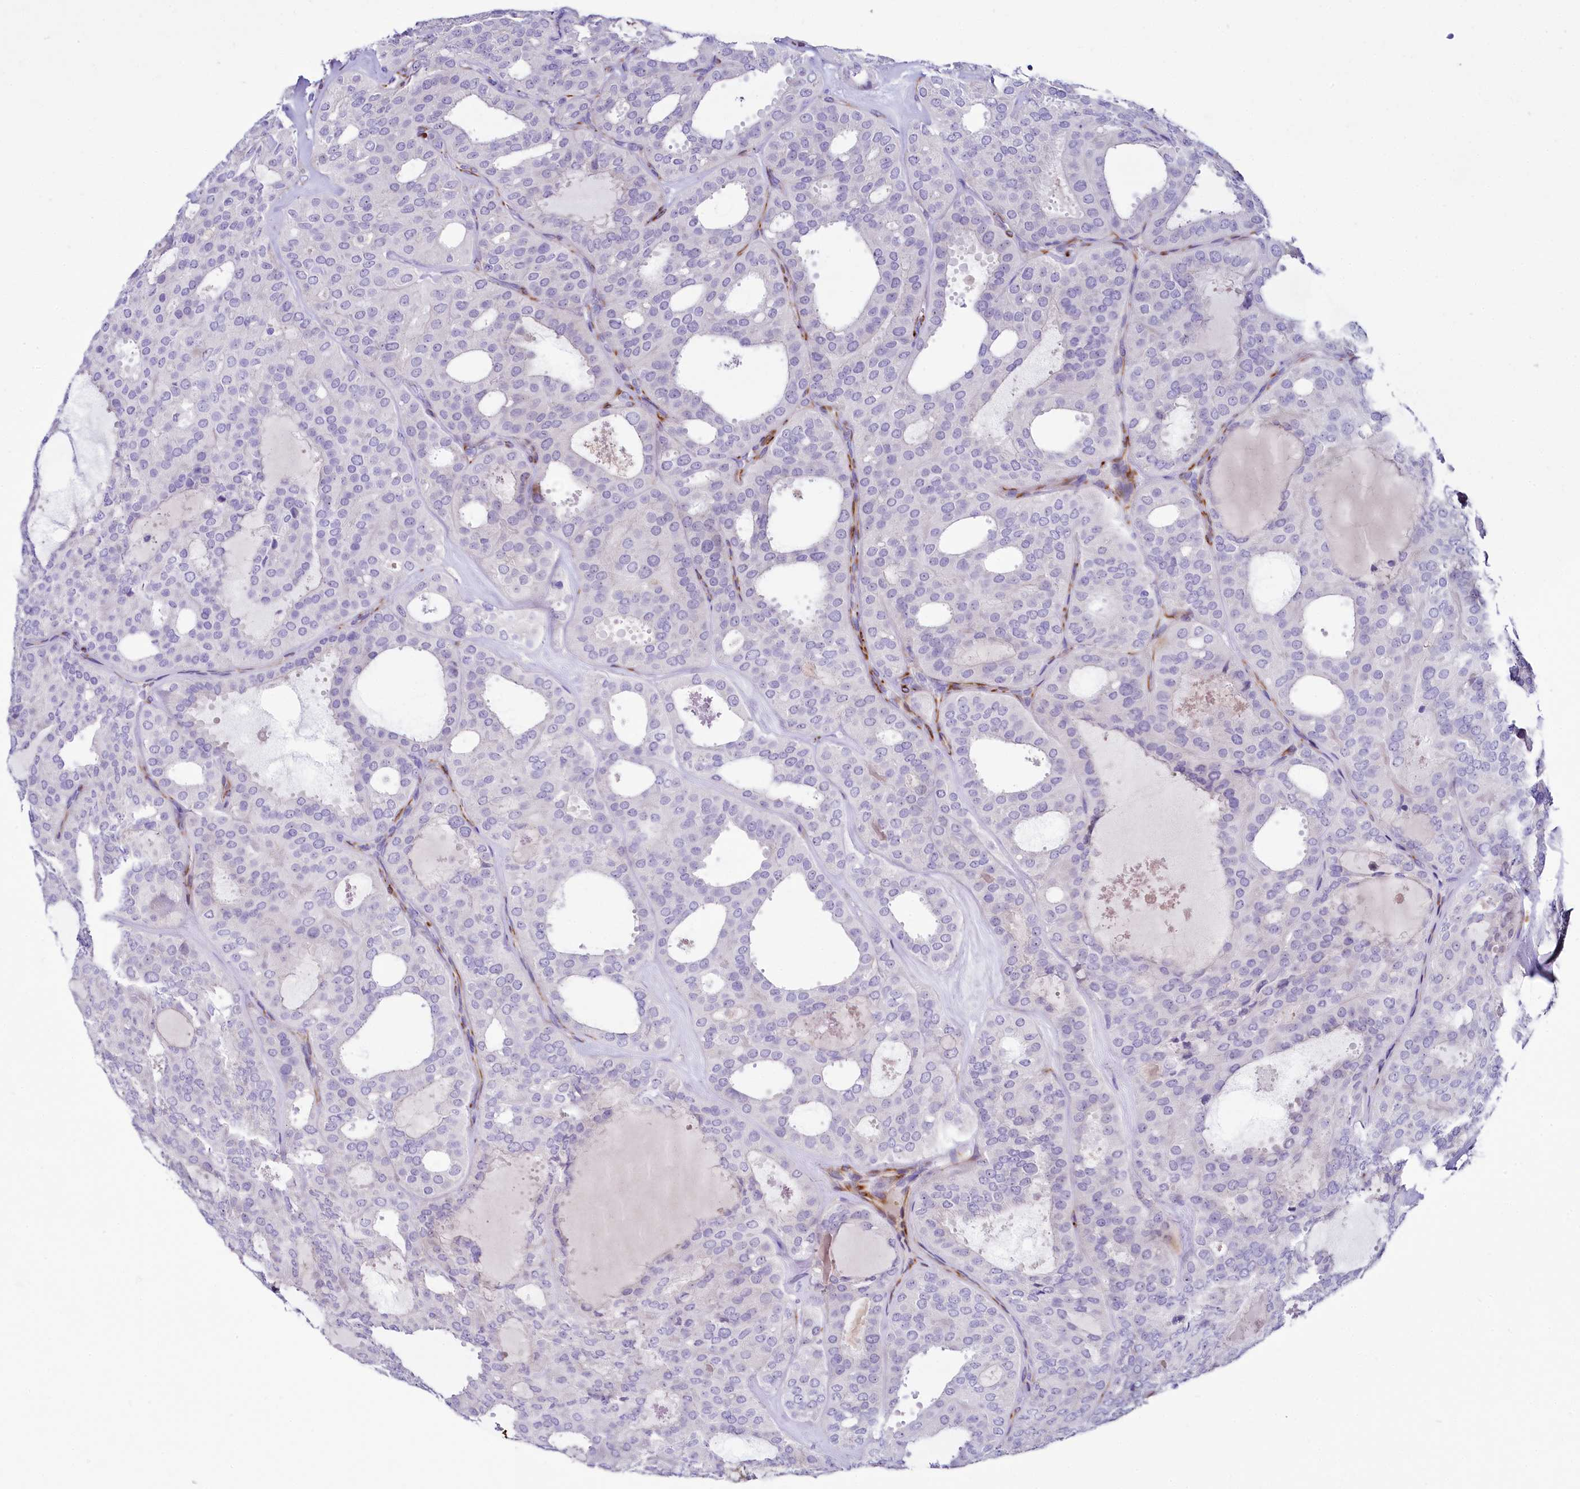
{"staining": {"intensity": "negative", "quantity": "none", "location": "none"}, "tissue": "thyroid cancer", "cell_type": "Tumor cells", "image_type": "cancer", "snomed": [{"axis": "morphology", "description": "Follicular adenoma carcinoma, NOS"}, {"axis": "topography", "description": "Thyroid gland"}], "caption": "Immunohistochemistry image of neoplastic tissue: thyroid cancer (follicular adenoma carcinoma) stained with DAB (3,3'-diaminobenzidine) demonstrates no significant protein expression in tumor cells. (Immunohistochemistry, brightfield microscopy, high magnification).", "gene": "SH3TC2", "patient": {"sex": "male", "age": 75}}